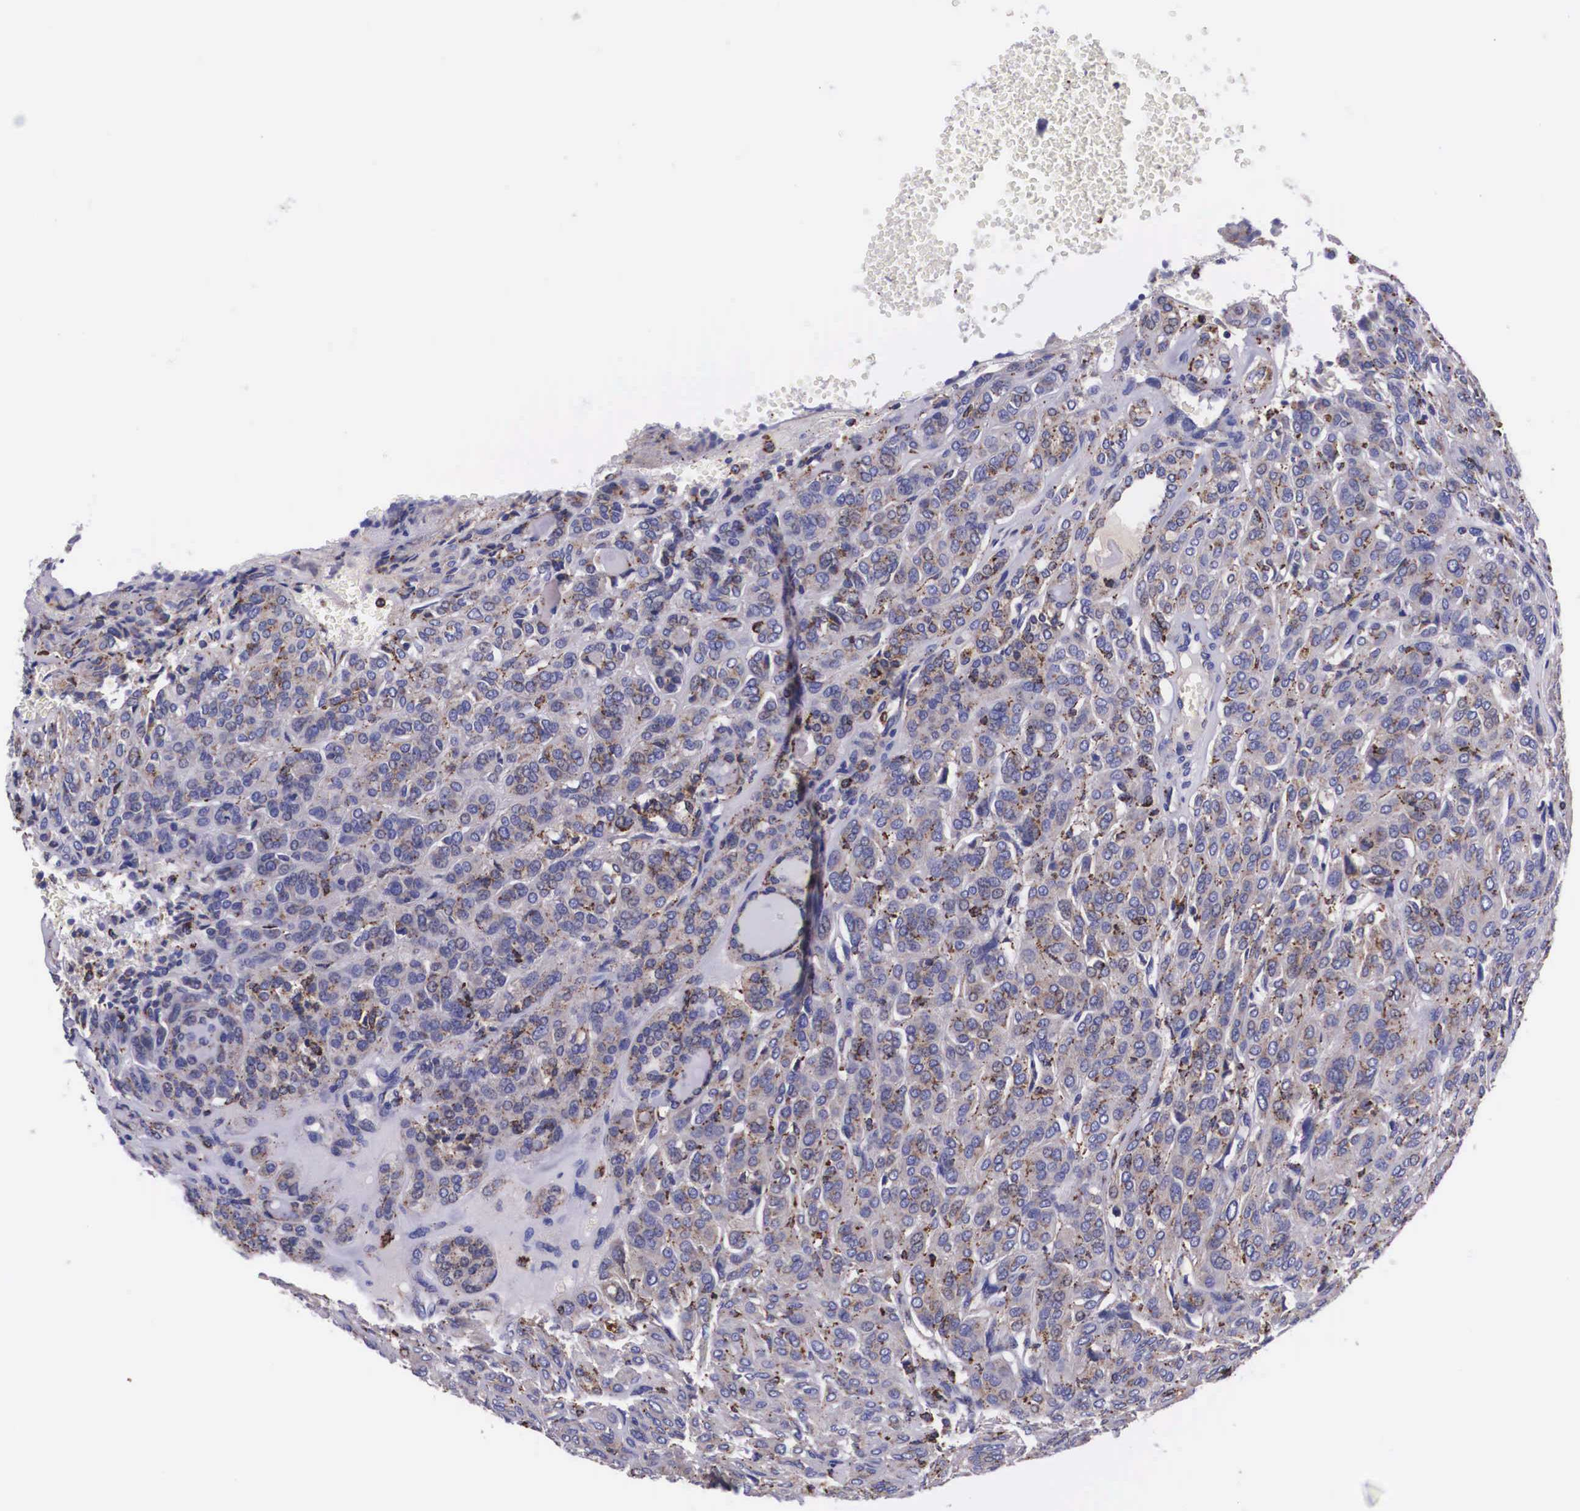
{"staining": {"intensity": "moderate", "quantity": "25%-75%", "location": "cytoplasmic/membranous"}, "tissue": "thyroid cancer", "cell_type": "Tumor cells", "image_type": "cancer", "snomed": [{"axis": "morphology", "description": "Follicular adenoma carcinoma, NOS"}, {"axis": "topography", "description": "Thyroid gland"}], "caption": "Thyroid cancer (follicular adenoma carcinoma) stained for a protein (brown) reveals moderate cytoplasmic/membranous positive expression in about 25%-75% of tumor cells.", "gene": "NAGA", "patient": {"sex": "female", "age": 71}}